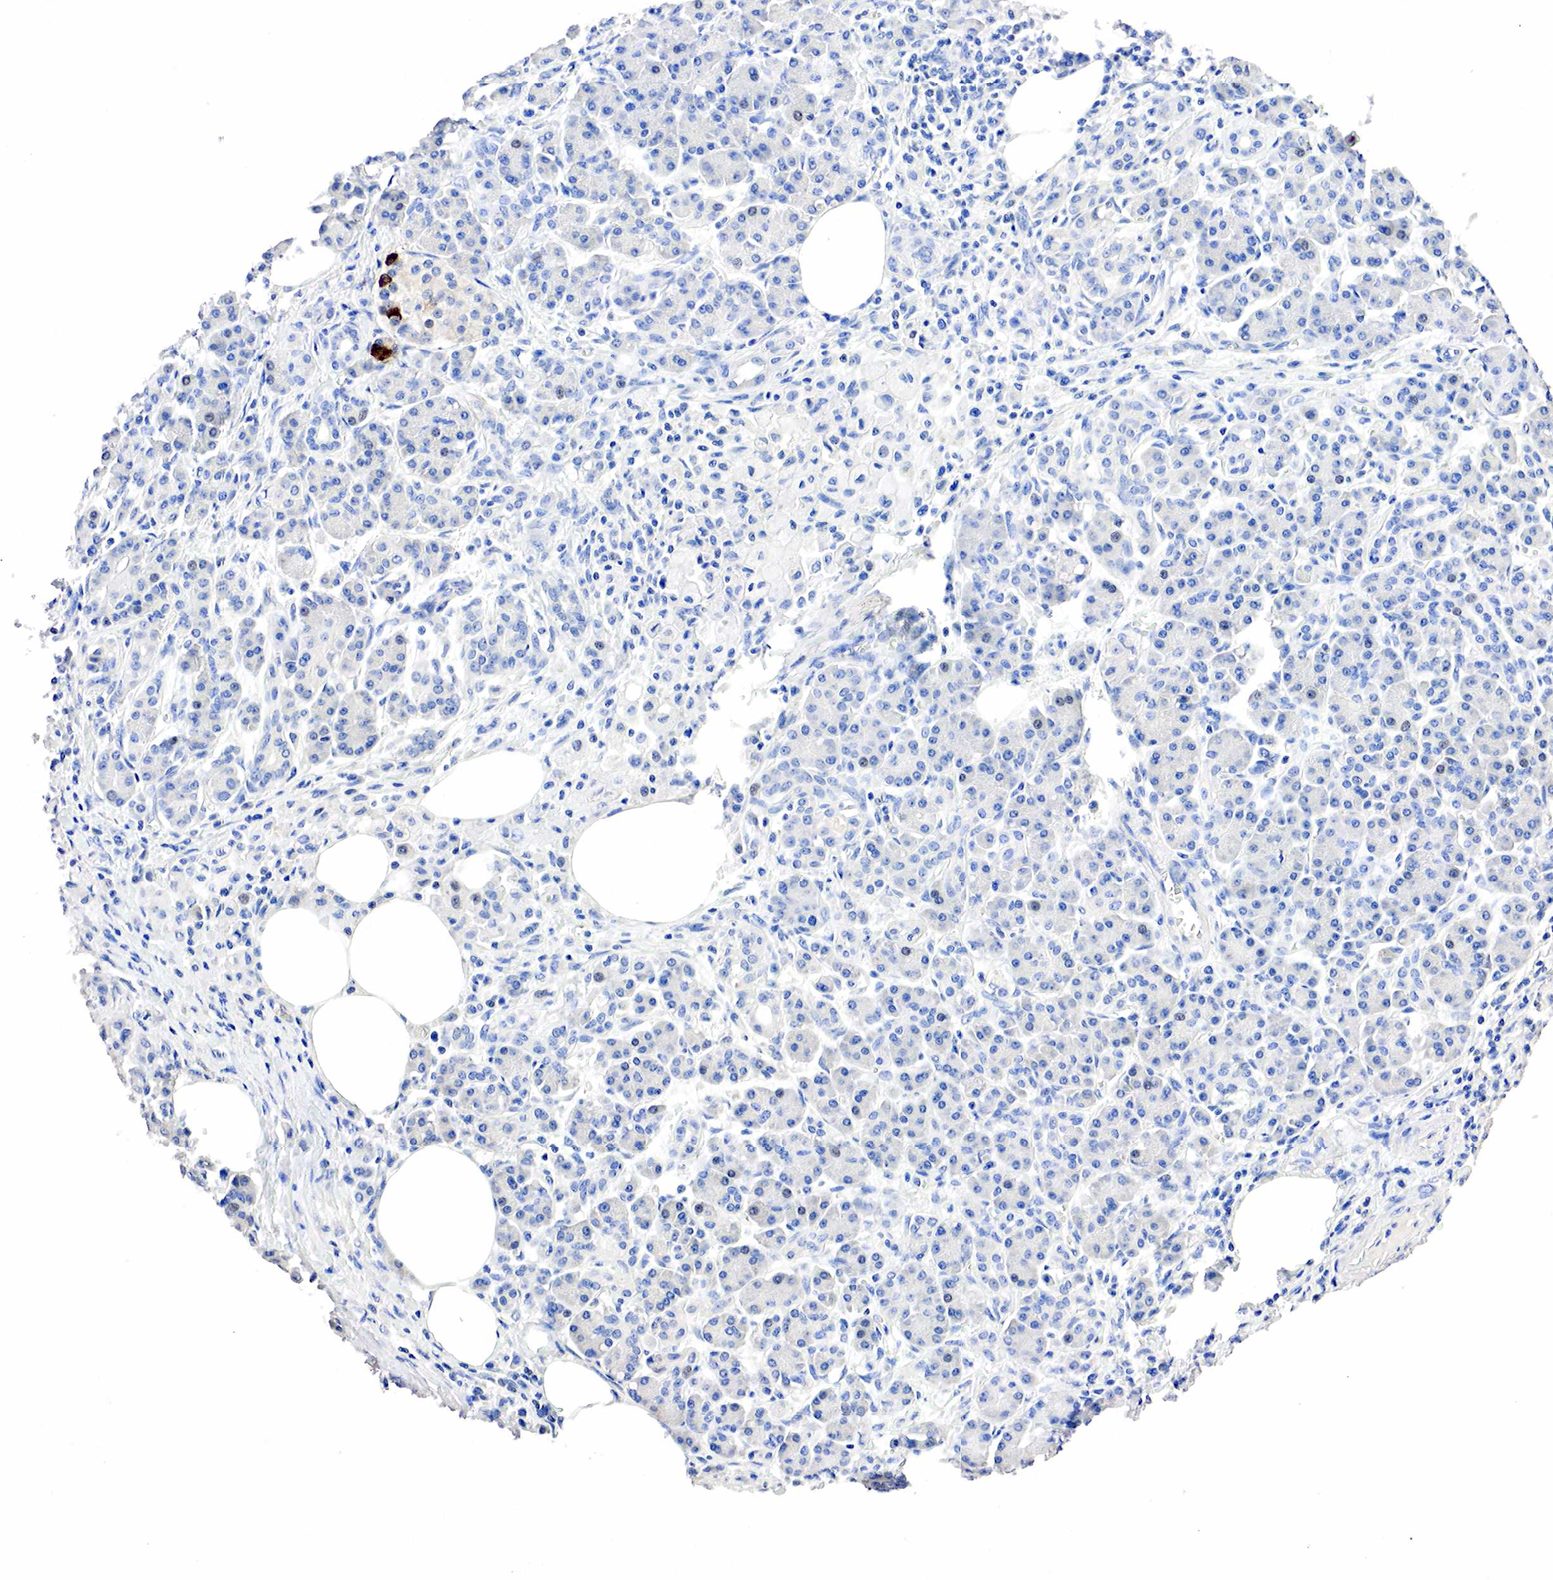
{"staining": {"intensity": "negative", "quantity": "none", "location": "none"}, "tissue": "pancreas", "cell_type": "Exocrine glandular cells", "image_type": "normal", "snomed": [{"axis": "morphology", "description": "Normal tissue, NOS"}, {"axis": "topography", "description": "Pancreas"}], "caption": "High power microscopy micrograph of an immunohistochemistry (IHC) image of unremarkable pancreas, revealing no significant staining in exocrine glandular cells. Nuclei are stained in blue.", "gene": "SST", "patient": {"sex": "female", "age": 73}}